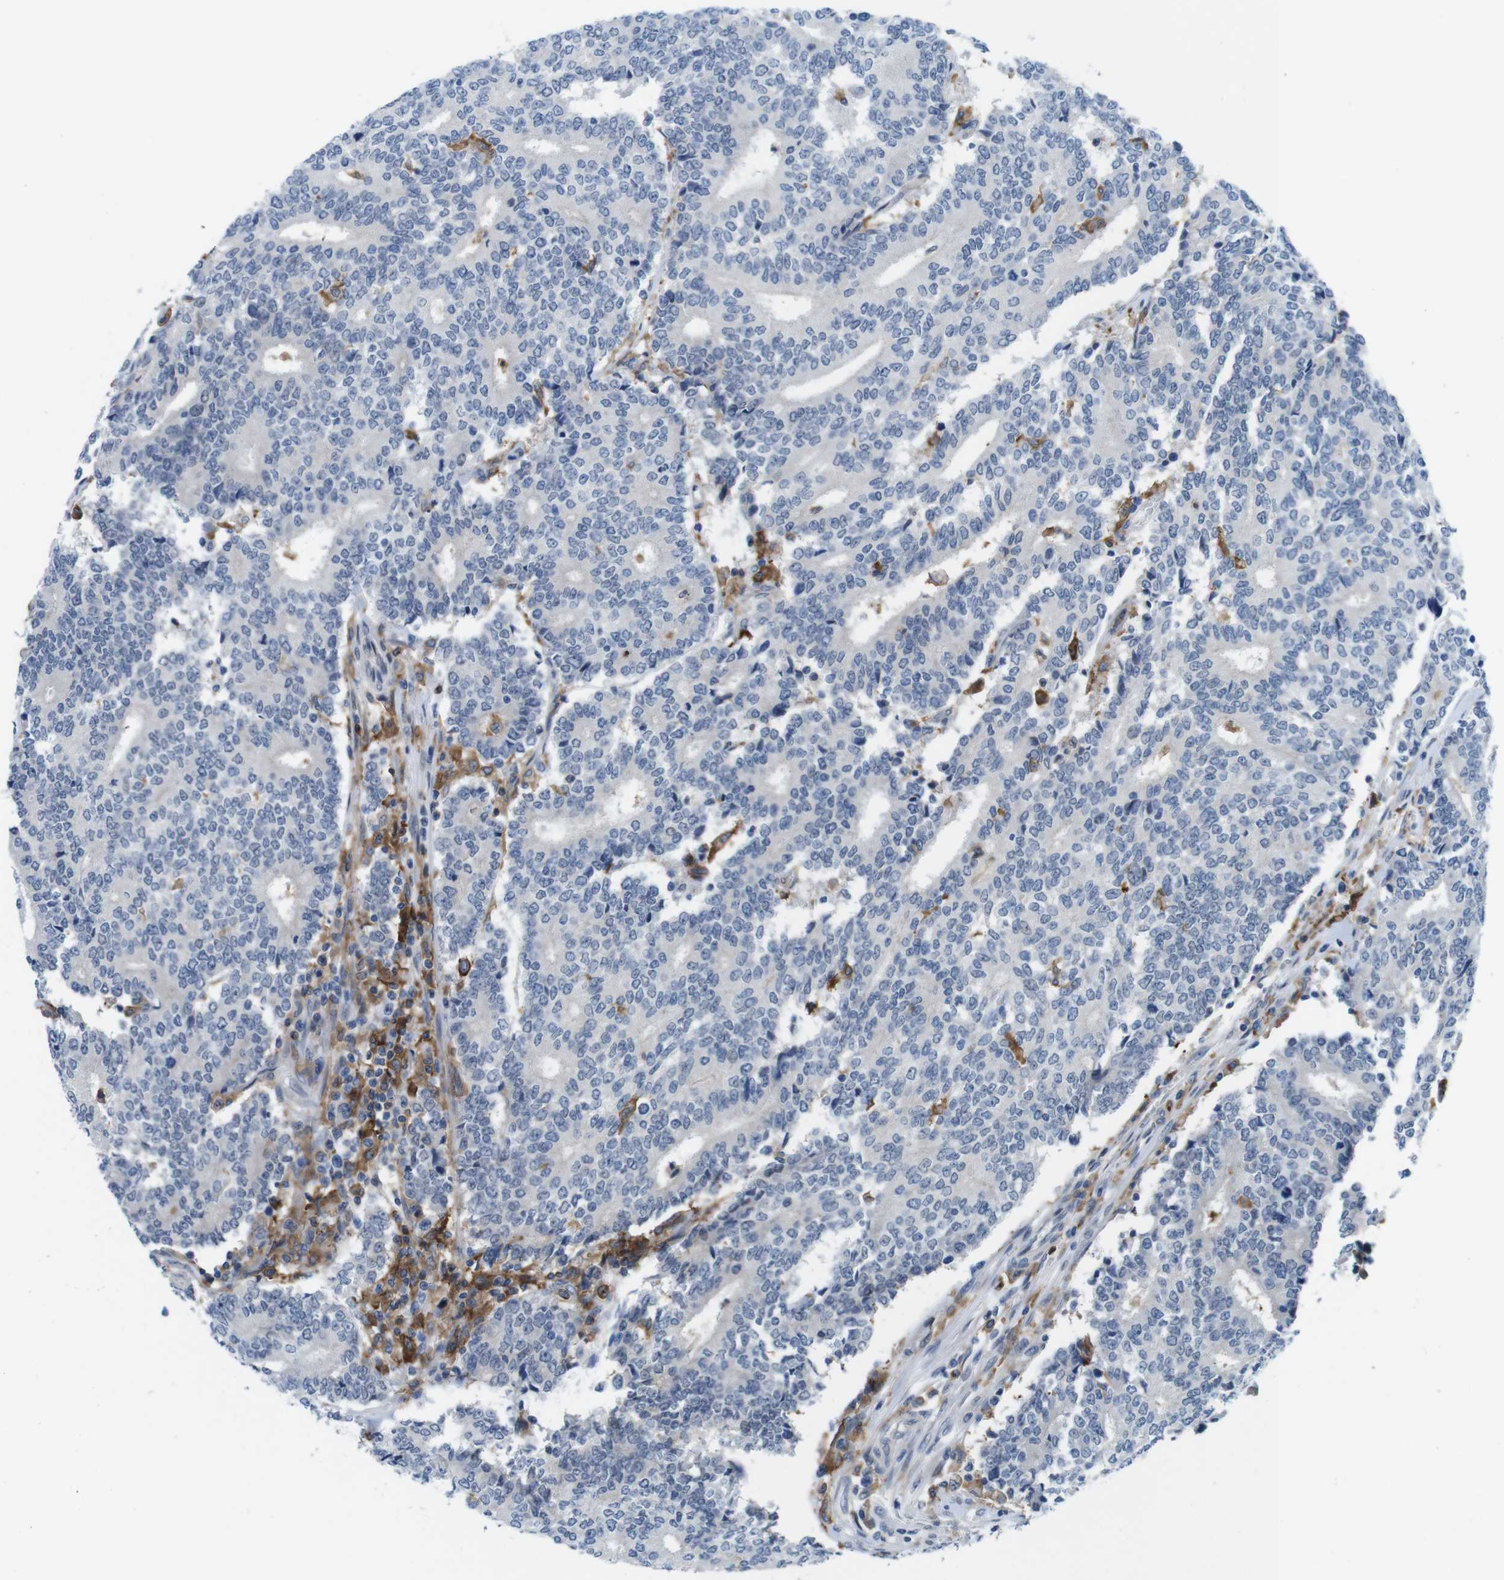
{"staining": {"intensity": "negative", "quantity": "none", "location": "none"}, "tissue": "prostate cancer", "cell_type": "Tumor cells", "image_type": "cancer", "snomed": [{"axis": "morphology", "description": "Normal tissue, NOS"}, {"axis": "morphology", "description": "Adenocarcinoma, High grade"}, {"axis": "topography", "description": "Prostate"}, {"axis": "topography", "description": "Seminal veicle"}], "caption": "Prostate adenocarcinoma (high-grade) was stained to show a protein in brown. There is no significant expression in tumor cells.", "gene": "CD300C", "patient": {"sex": "male", "age": 55}}